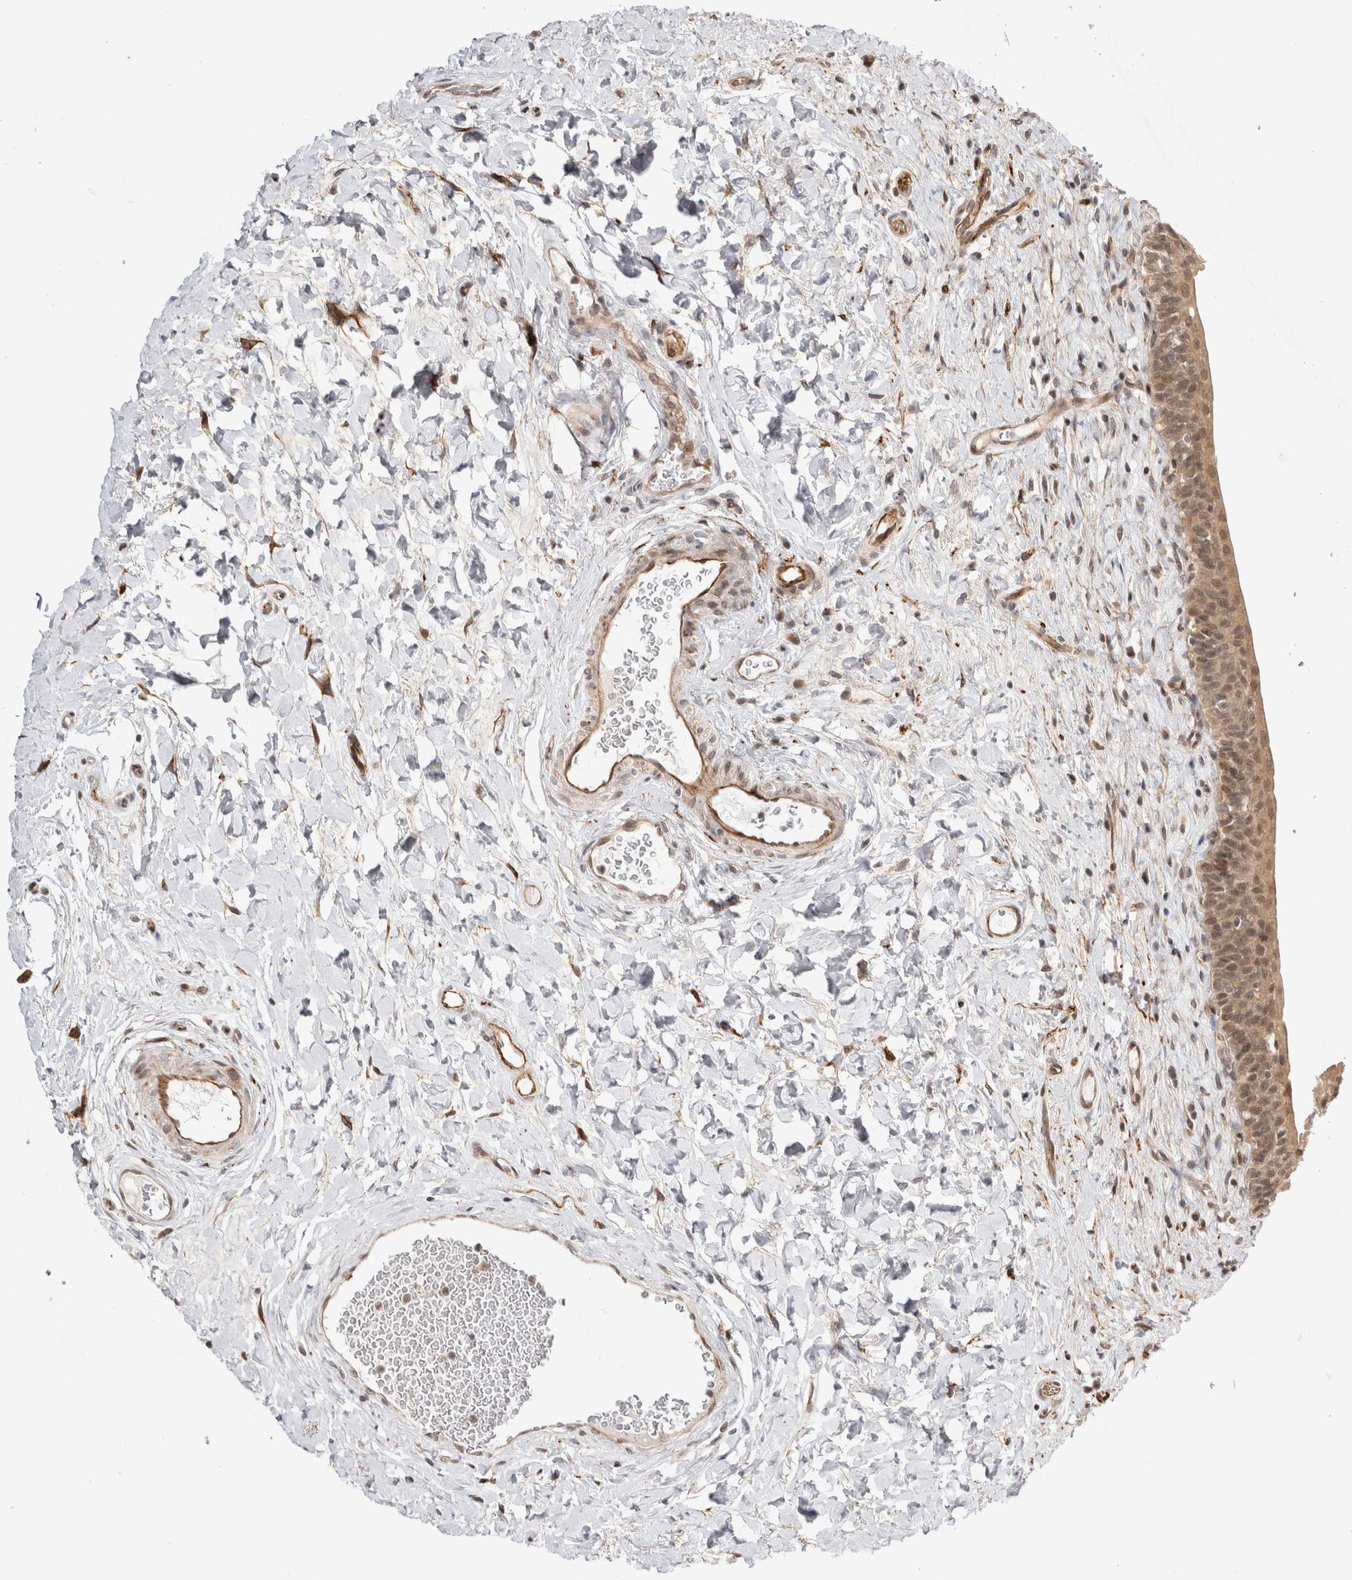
{"staining": {"intensity": "moderate", "quantity": ">75%", "location": "cytoplasmic/membranous,nuclear"}, "tissue": "urinary bladder", "cell_type": "Urothelial cells", "image_type": "normal", "snomed": [{"axis": "morphology", "description": "Normal tissue, NOS"}, {"axis": "topography", "description": "Urinary bladder"}], "caption": "Immunohistochemical staining of unremarkable urinary bladder shows moderate cytoplasmic/membranous,nuclear protein expression in approximately >75% of urothelial cells.", "gene": "ZNF318", "patient": {"sex": "male", "age": 83}}